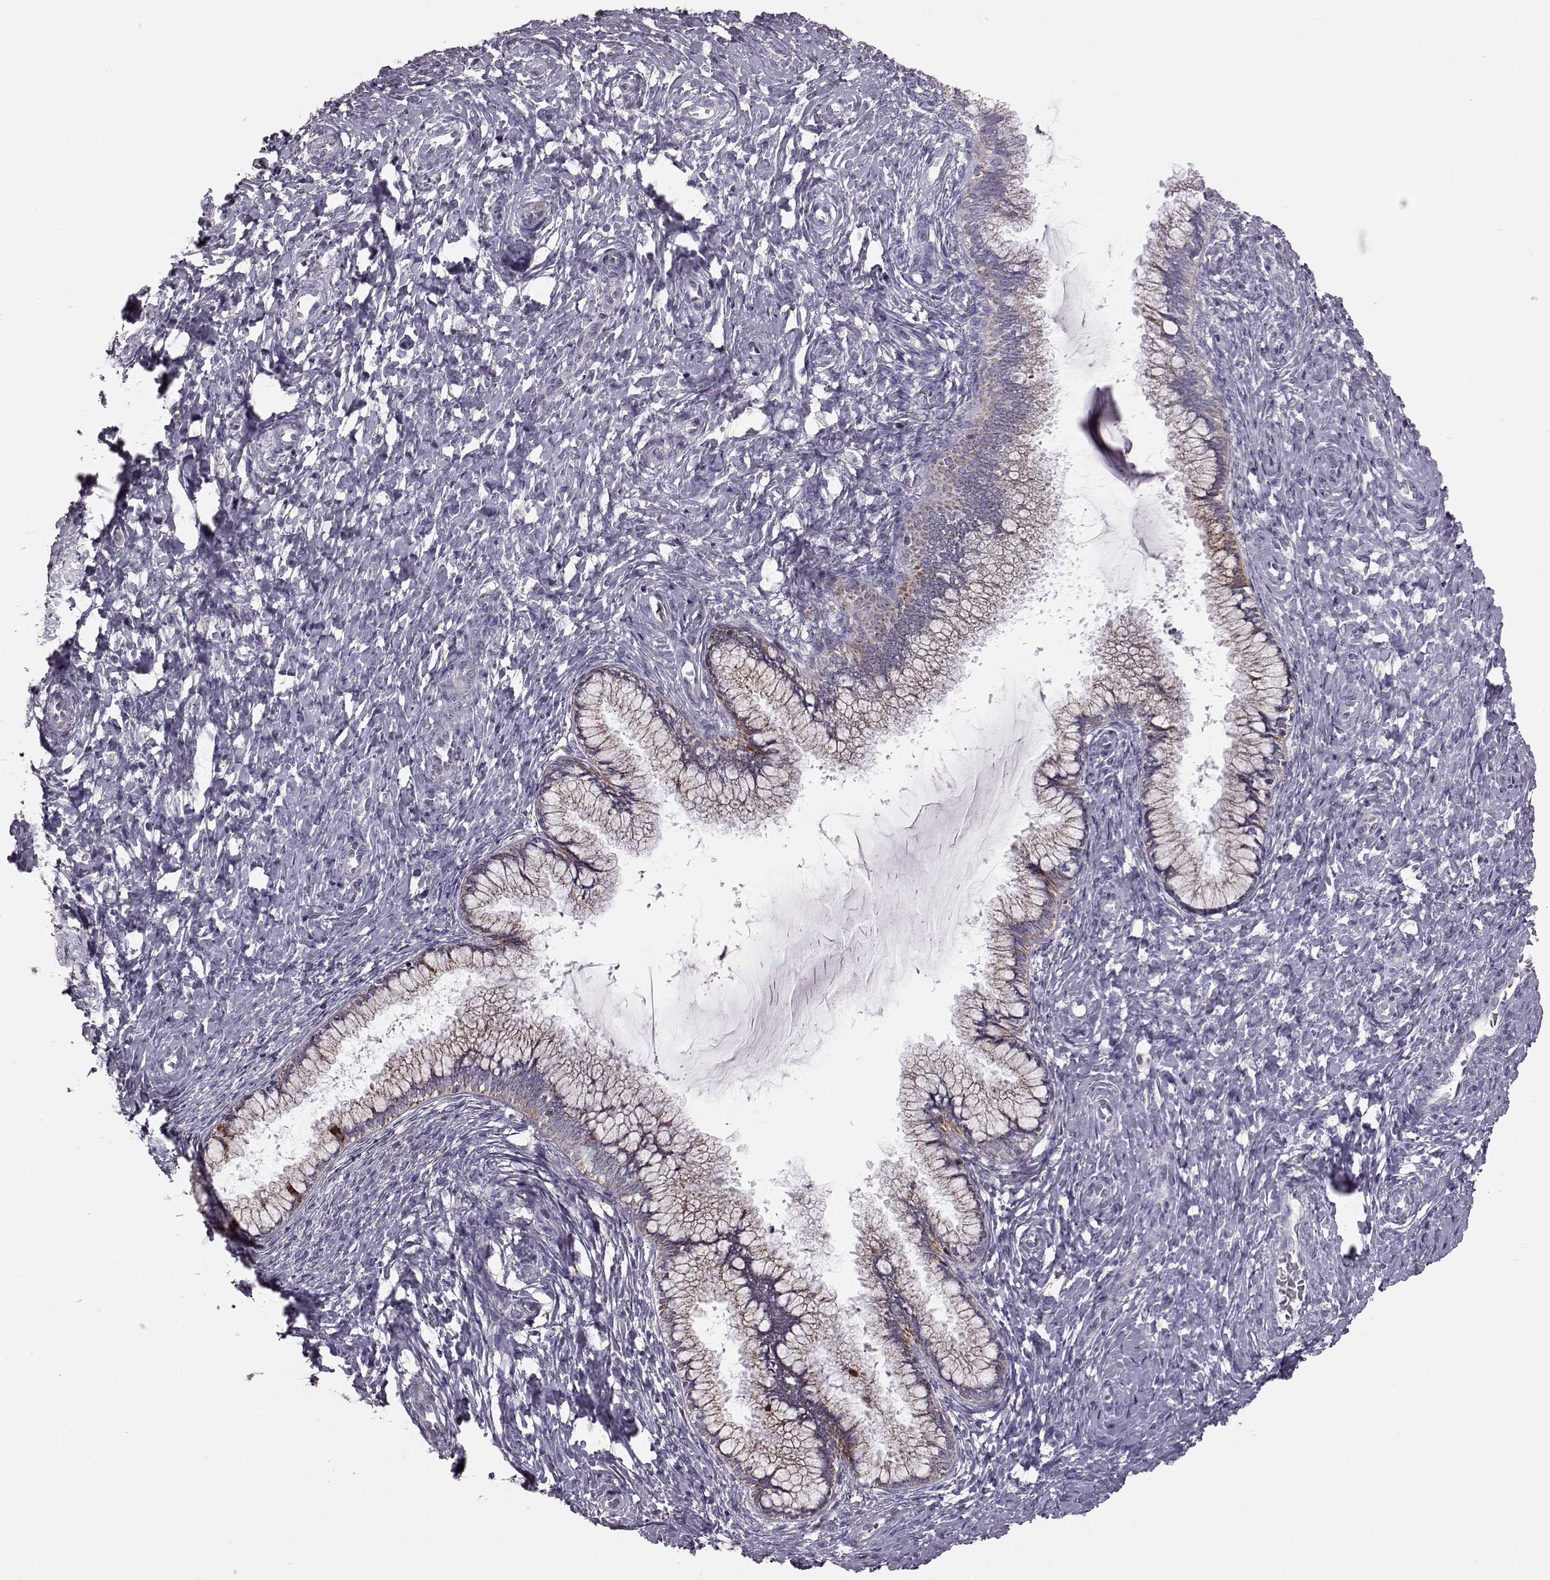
{"staining": {"intensity": "weak", "quantity": ">75%", "location": "cytoplasmic/membranous"}, "tissue": "cervix", "cell_type": "Glandular cells", "image_type": "normal", "snomed": [{"axis": "morphology", "description": "Normal tissue, NOS"}, {"axis": "topography", "description": "Cervix"}], "caption": "Immunohistochemical staining of benign cervix exhibits weak cytoplasmic/membranous protein positivity in approximately >75% of glandular cells.", "gene": "ATP5MF", "patient": {"sex": "female", "age": 37}}